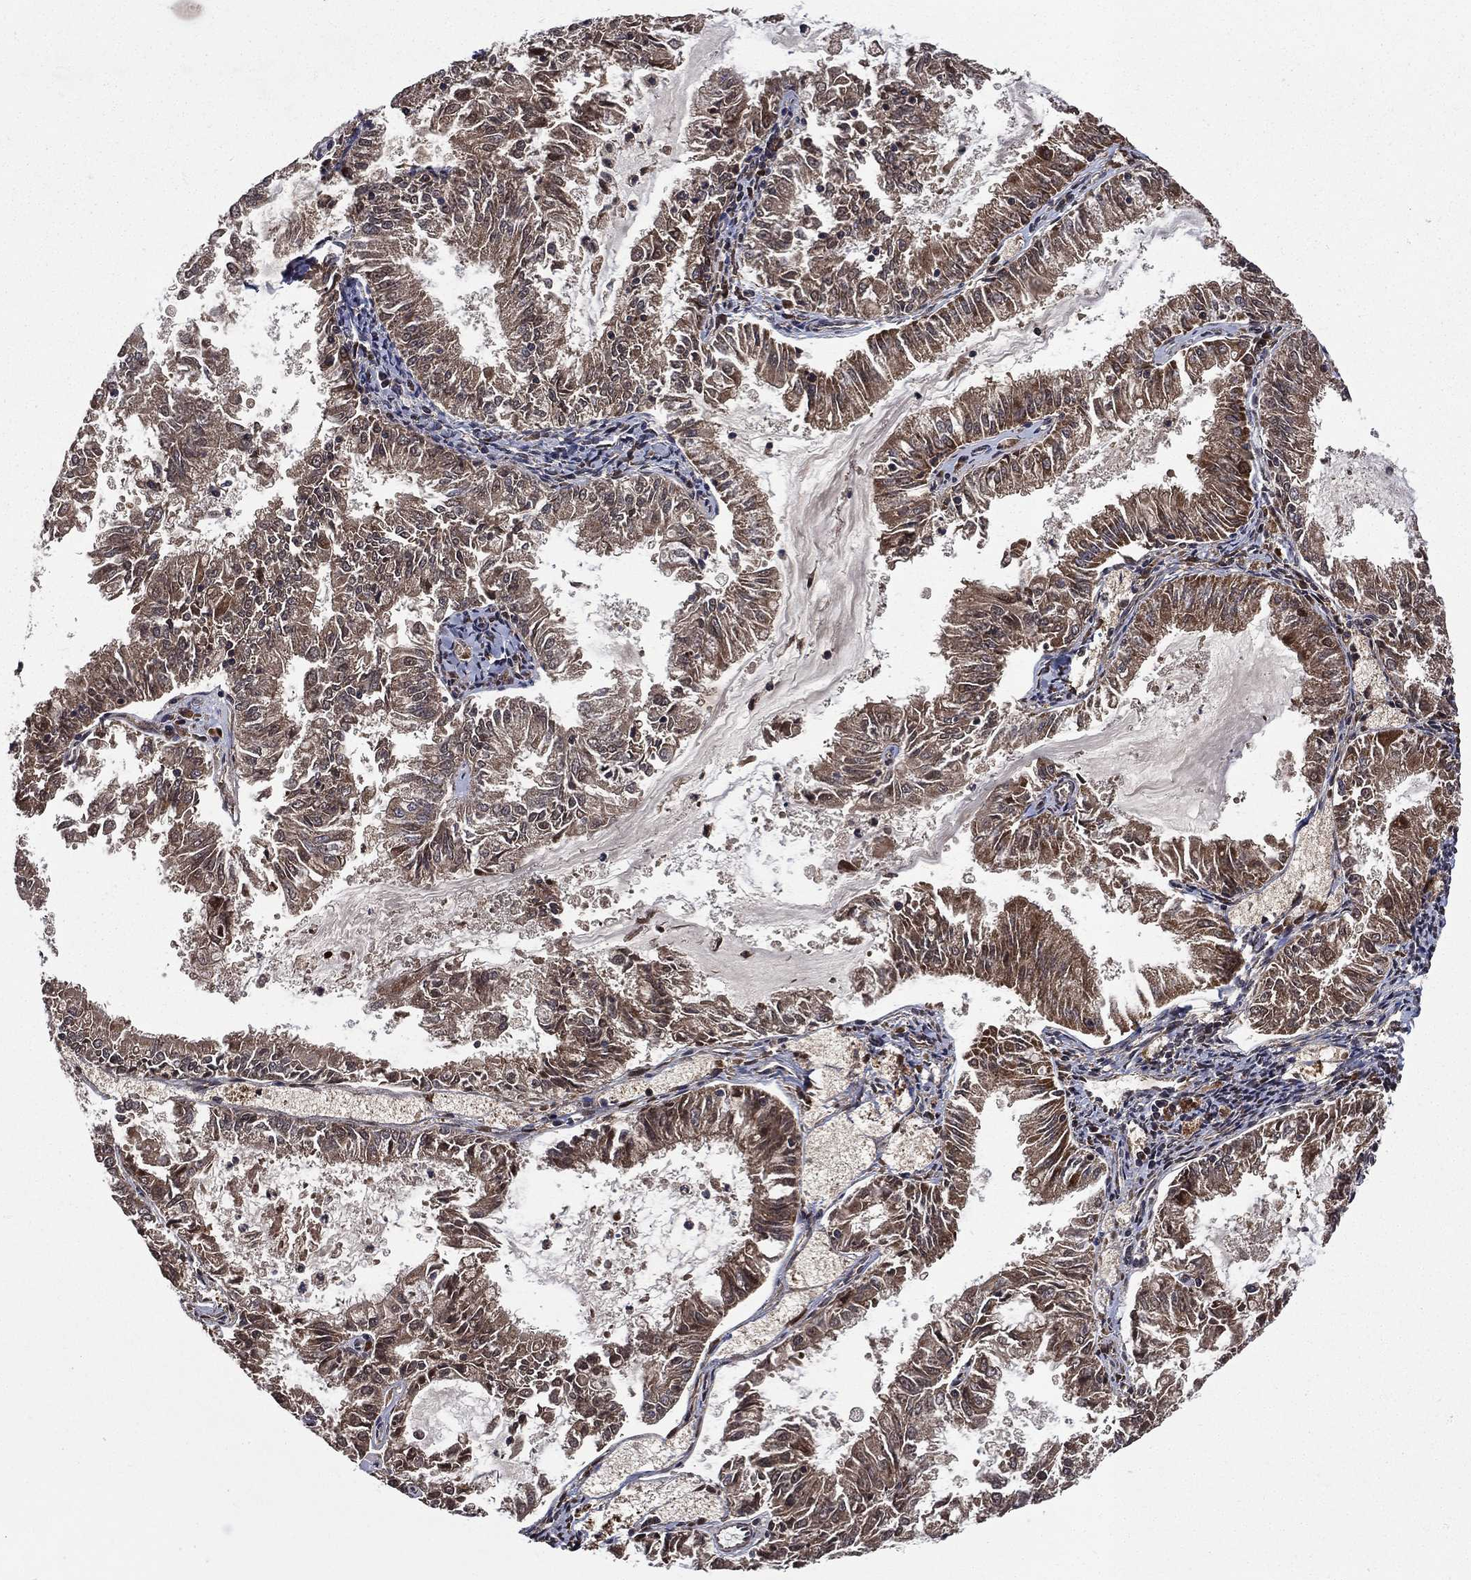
{"staining": {"intensity": "strong", "quantity": "25%-75%", "location": "cytoplasmic/membranous"}, "tissue": "endometrial cancer", "cell_type": "Tumor cells", "image_type": "cancer", "snomed": [{"axis": "morphology", "description": "Adenocarcinoma, NOS"}, {"axis": "topography", "description": "Endometrium"}], "caption": "Protein expression analysis of human adenocarcinoma (endometrial) reveals strong cytoplasmic/membranous staining in approximately 25%-75% of tumor cells.", "gene": "RAB11FIP4", "patient": {"sex": "female", "age": 57}}